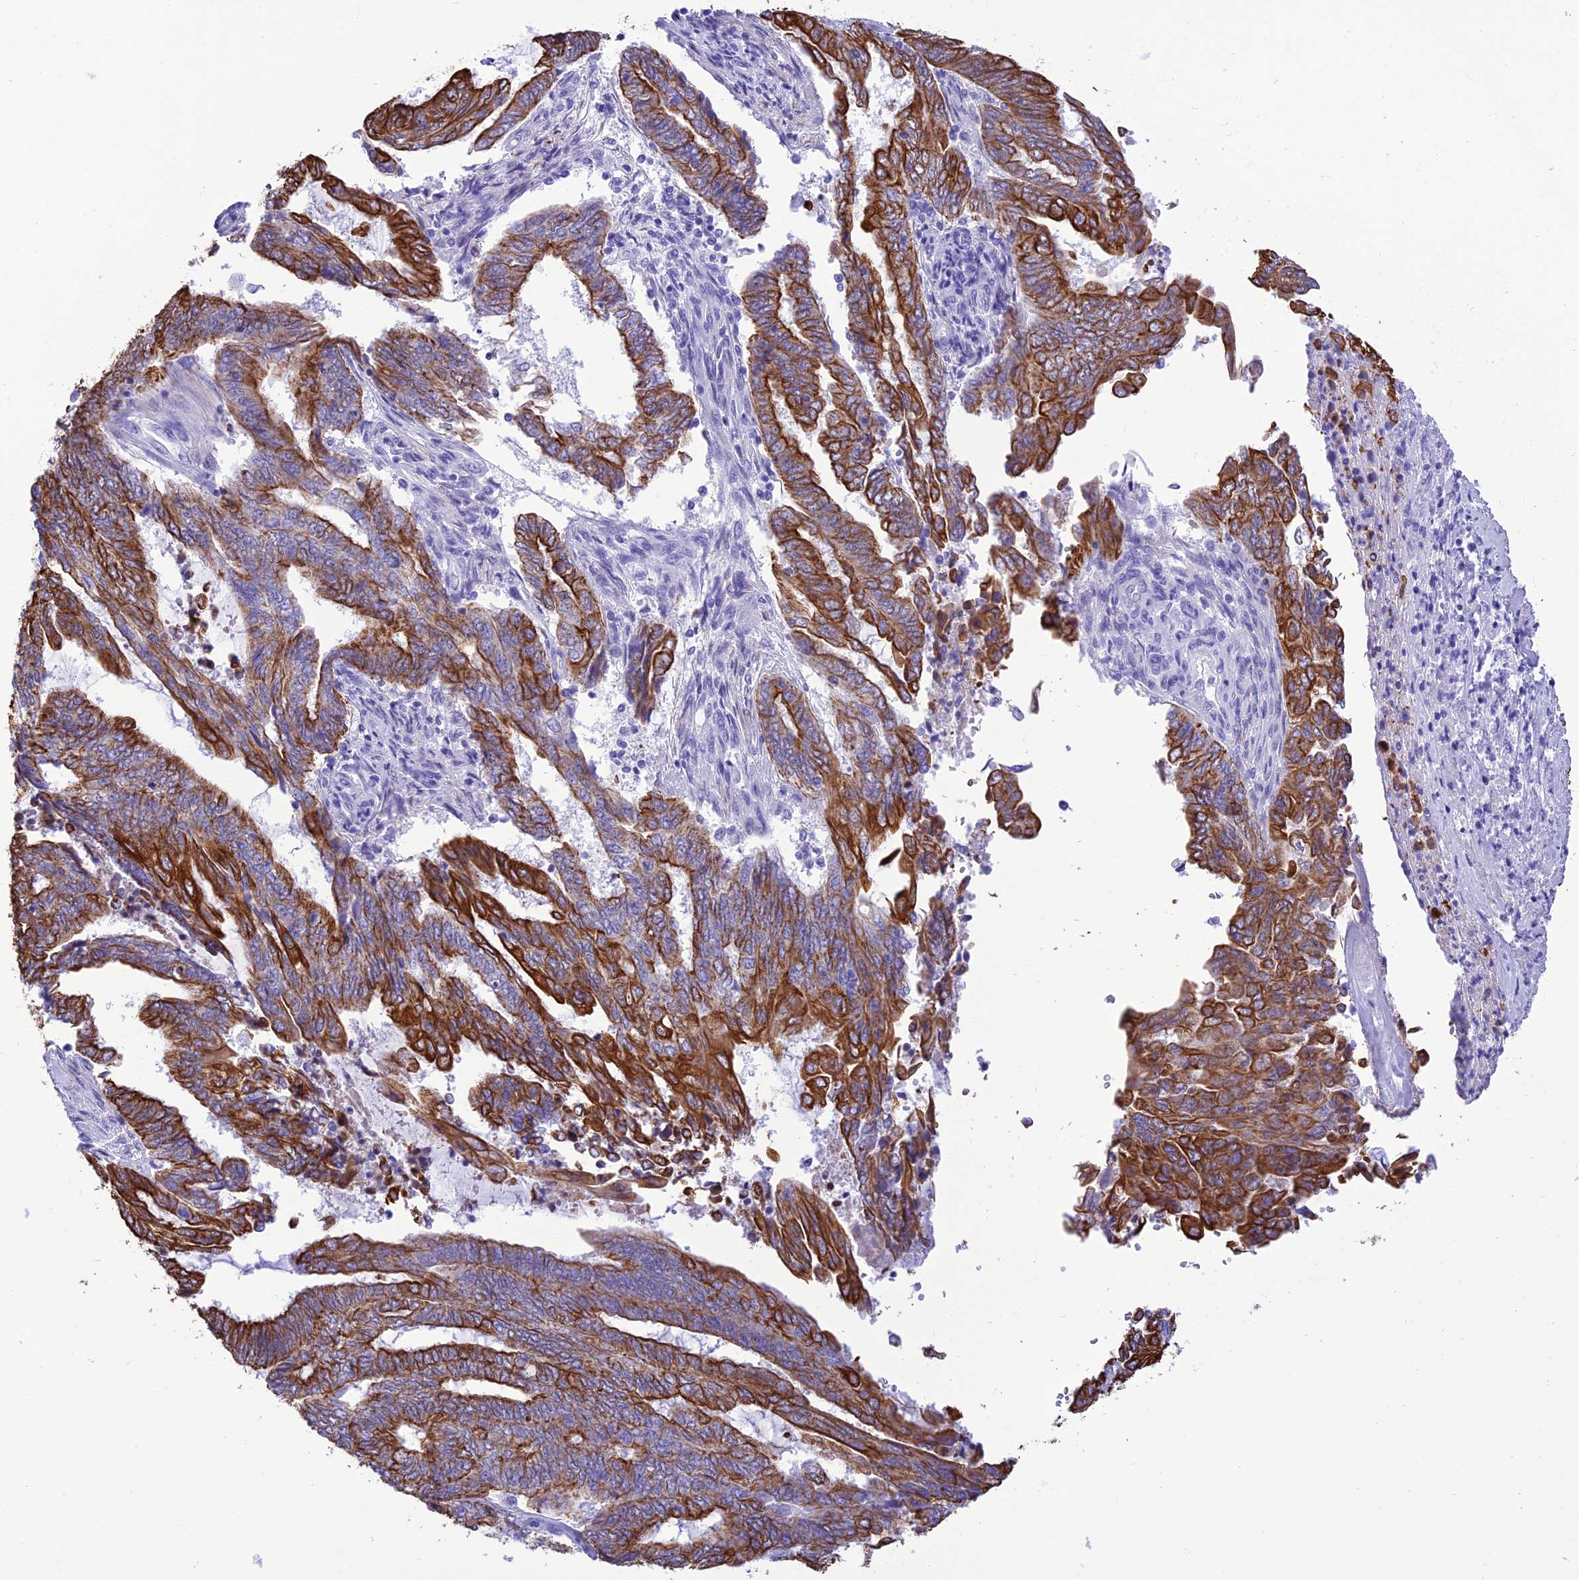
{"staining": {"intensity": "strong", "quantity": ">75%", "location": "cytoplasmic/membranous"}, "tissue": "endometrial cancer", "cell_type": "Tumor cells", "image_type": "cancer", "snomed": [{"axis": "morphology", "description": "Adenocarcinoma, NOS"}, {"axis": "topography", "description": "Uterus"}, {"axis": "topography", "description": "Endometrium"}], "caption": "The image exhibits staining of endometrial cancer (adenocarcinoma), revealing strong cytoplasmic/membranous protein staining (brown color) within tumor cells. (DAB (3,3'-diaminobenzidine) IHC with brightfield microscopy, high magnification).", "gene": "VPS52", "patient": {"sex": "female", "age": 70}}